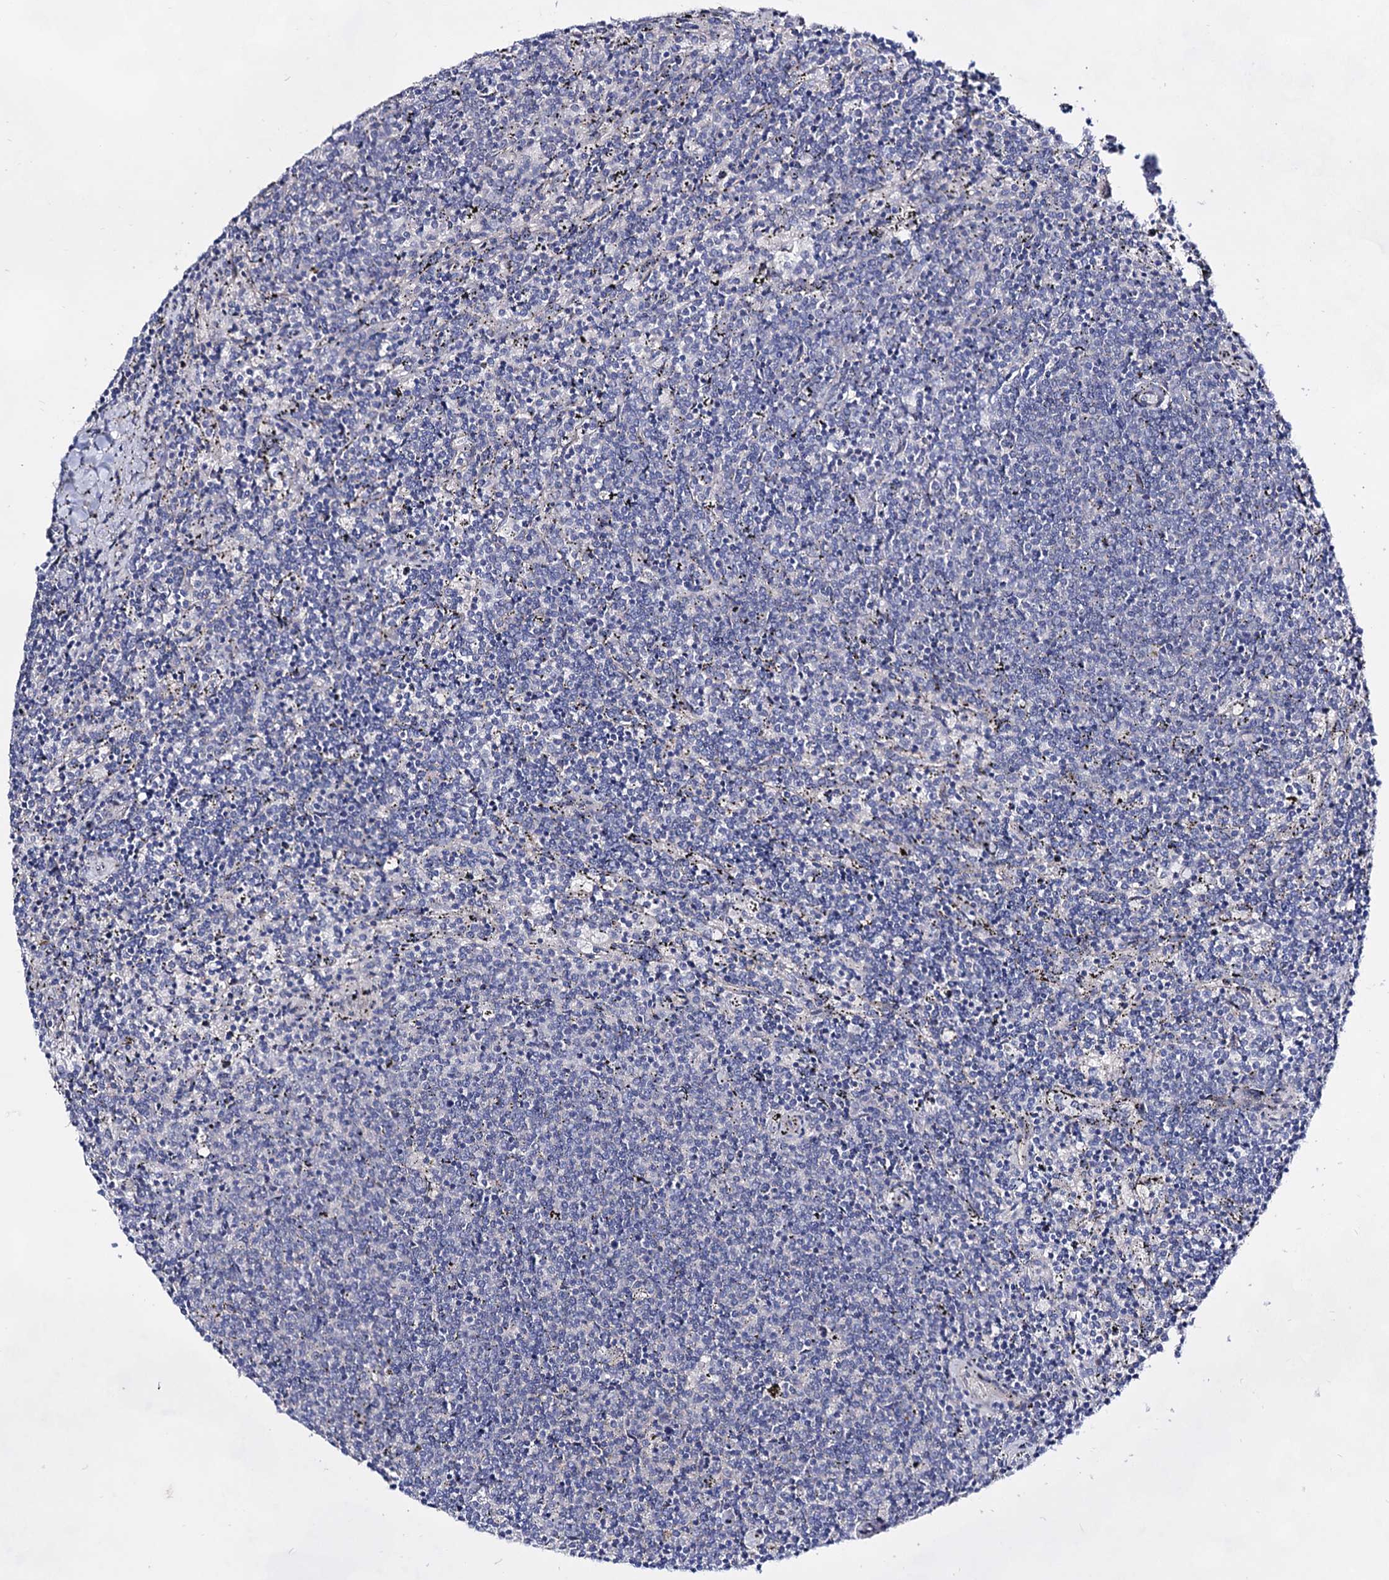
{"staining": {"intensity": "negative", "quantity": "none", "location": "none"}, "tissue": "lymphoma", "cell_type": "Tumor cells", "image_type": "cancer", "snomed": [{"axis": "morphology", "description": "Malignant lymphoma, non-Hodgkin's type, Low grade"}, {"axis": "topography", "description": "Spleen"}], "caption": "Immunohistochemical staining of lymphoma displays no significant staining in tumor cells.", "gene": "PLIN1", "patient": {"sex": "female", "age": 50}}